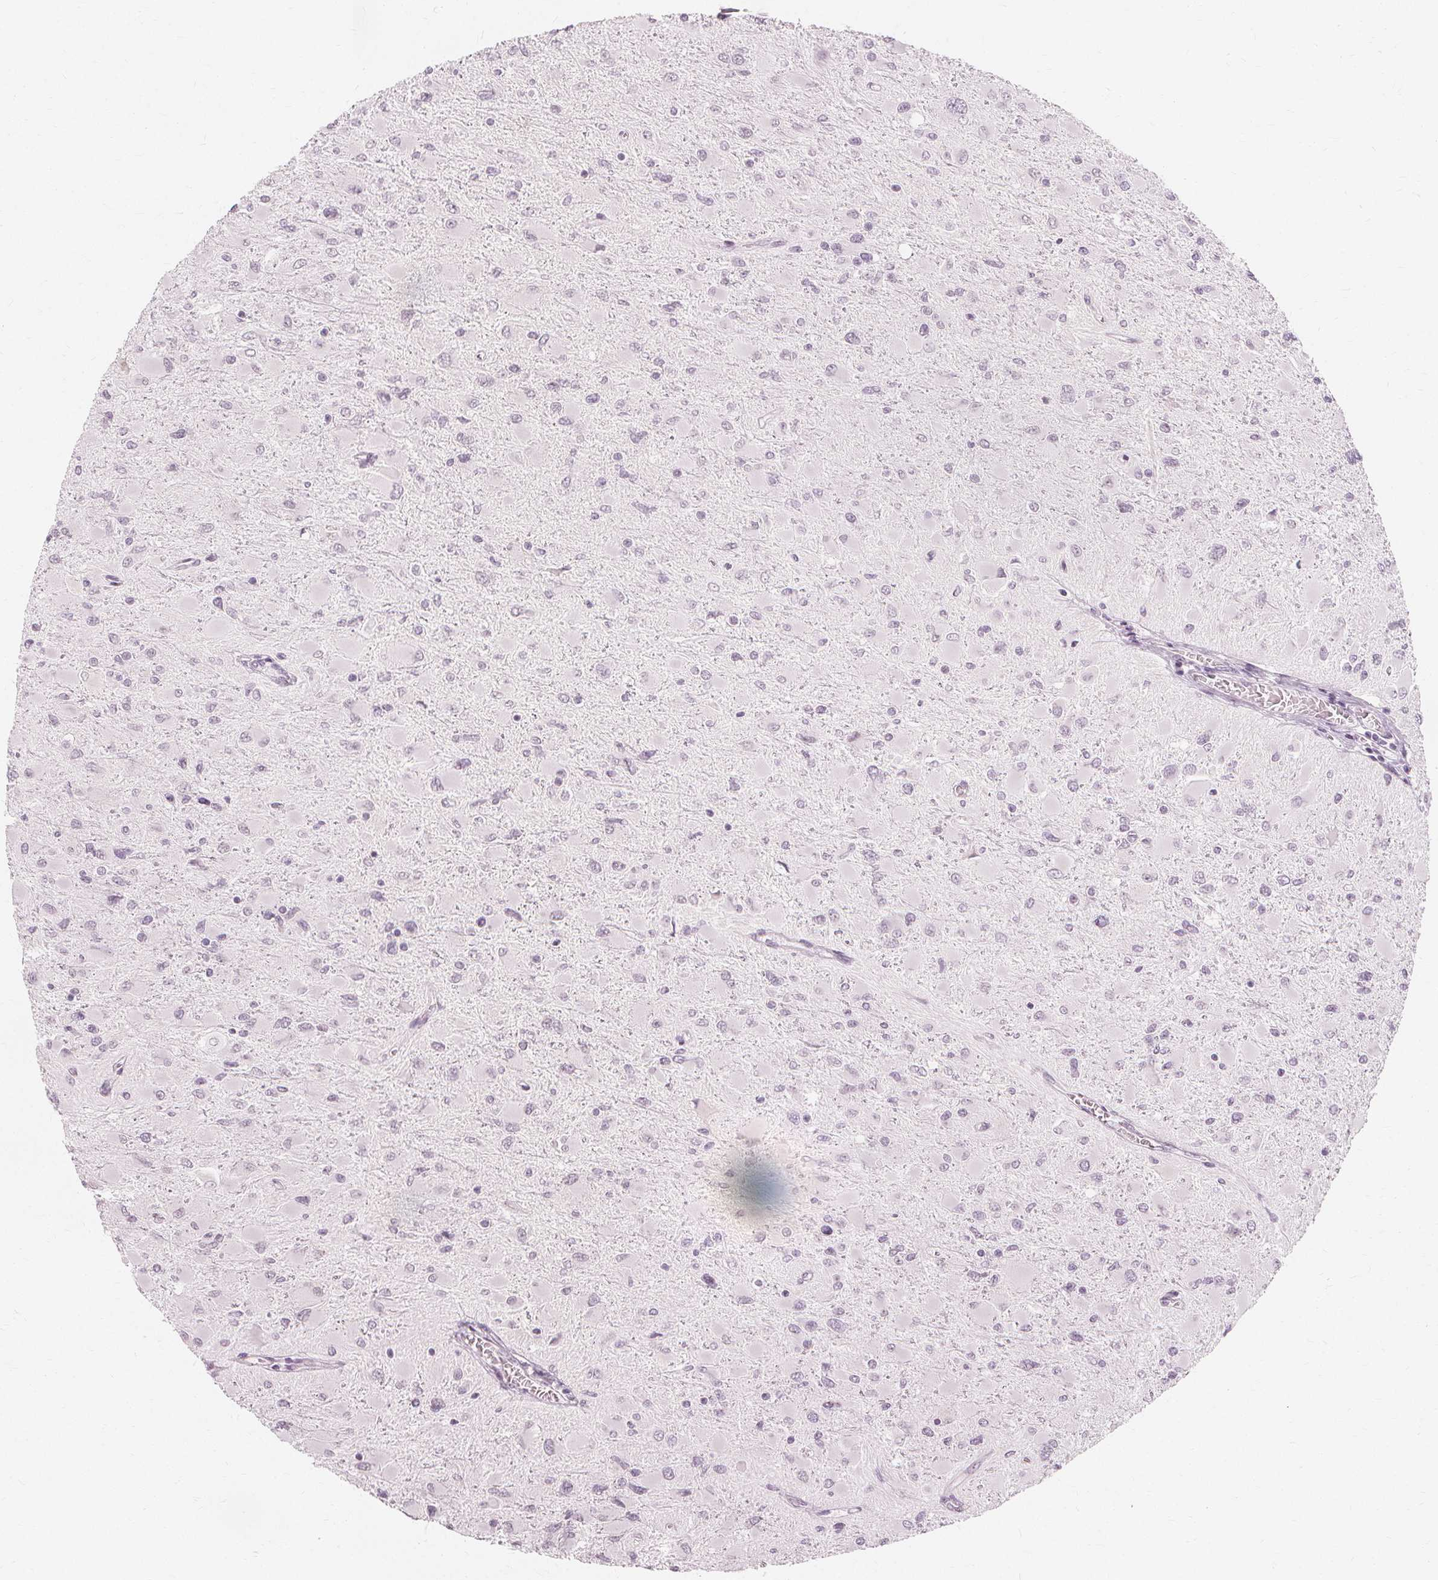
{"staining": {"intensity": "negative", "quantity": "none", "location": "none"}, "tissue": "glioma", "cell_type": "Tumor cells", "image_type": "cancer", "snomed": [{"axis": "morphology", "description": "Glioma, malignant, High grade"}, {"axis": "topography", "description": "Cerebral cortex"}], "caption": "This is an immunohistochemistry (IHC) image of glioma. There is no staining in tumor cells.", "gene": "NXPE1", "patient": {"sex": "female", "age": 36}}